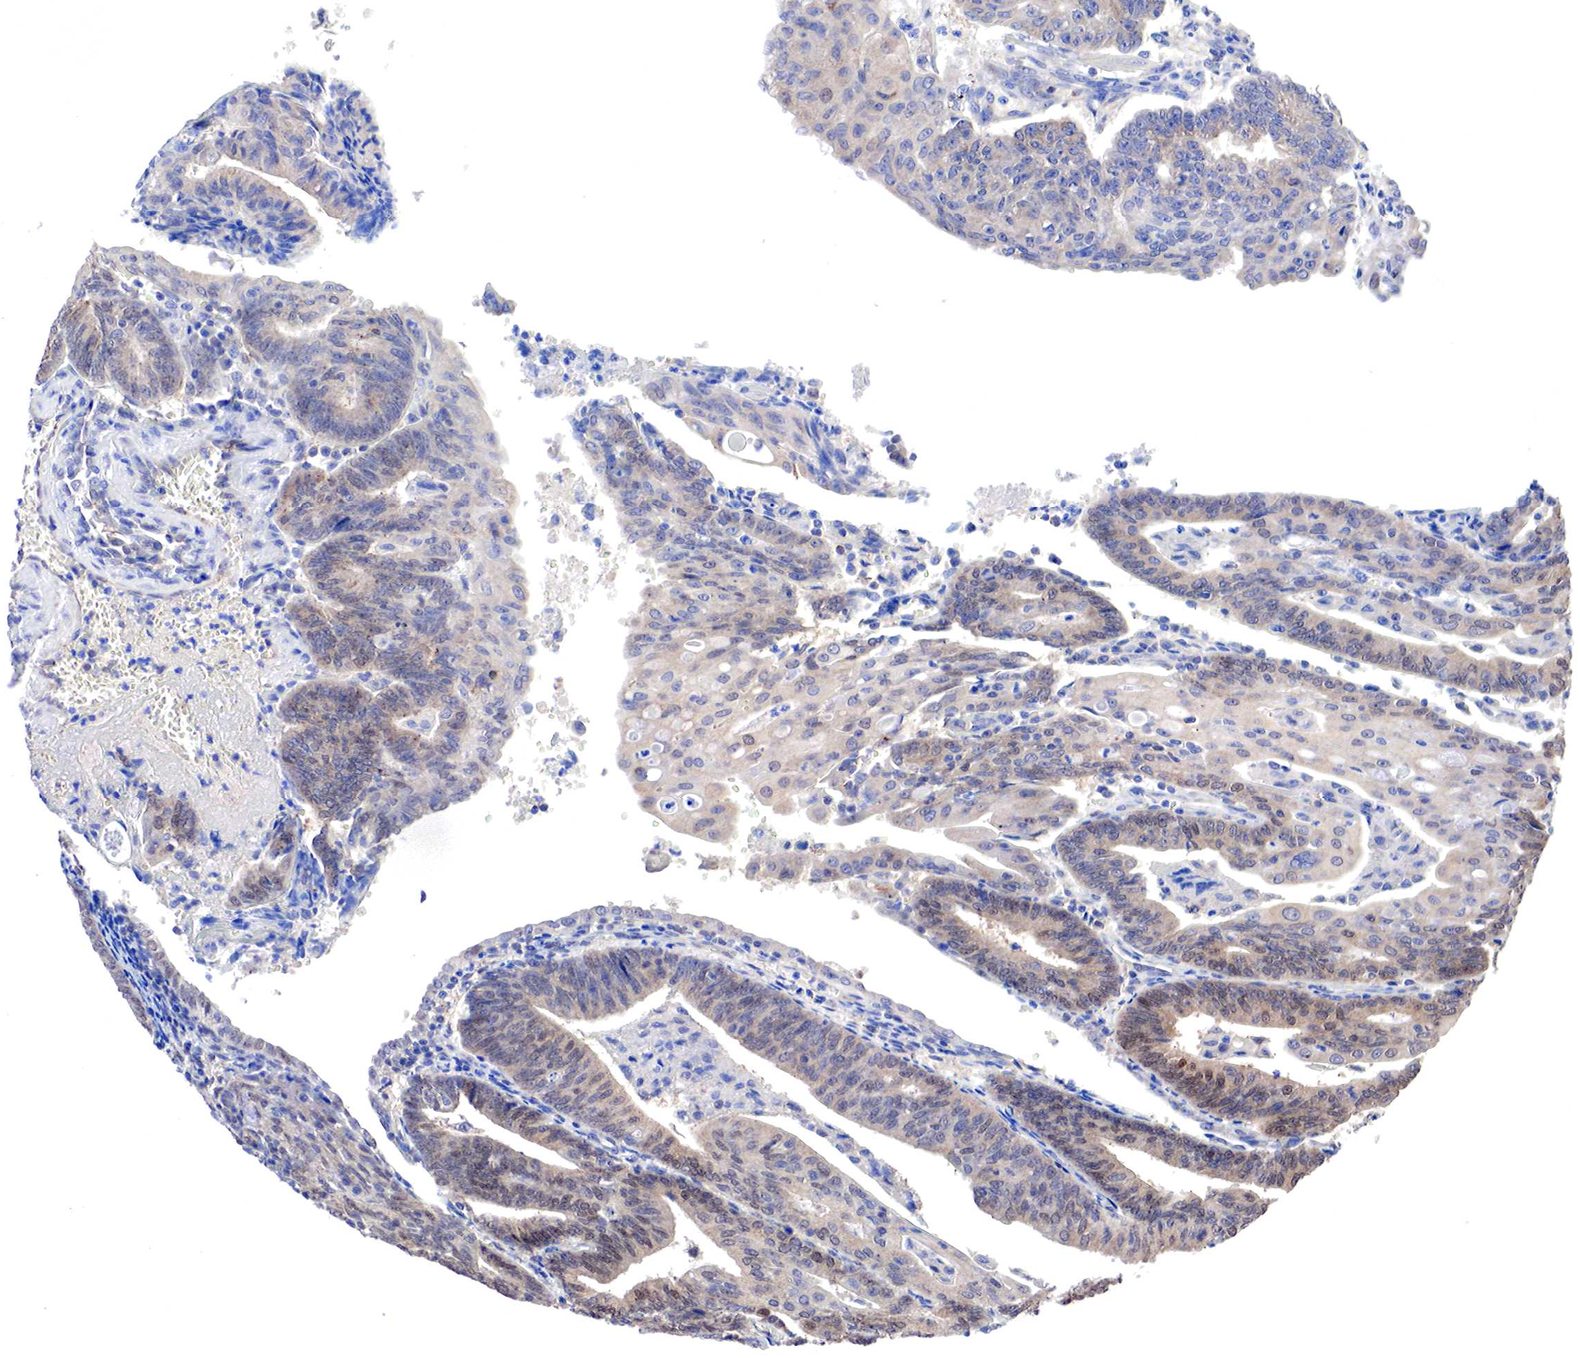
{"staining": {"intensity": "weak", "quantity": ">75%", "location": "cytoplasmic/membranous,nuclear"}, "tissue": "endometrial cancer", "cell_type": "Tumor cells", "image_type": "cancer", "snomed": [{"axis": "morphology", "description": "Adenocarcinoma, NOS"}, {"axis": "topography", "description": "Endometrium"}], "caption": "Adenocarcinoma (endometrial) was stained to show a protein in brown. There is low levels of weak cytoplasmic/membranous and nuclear staining in about >75% of tumor cells.", "gene": "PABIR2", "patient": {"sex": "female", "age": 56}}